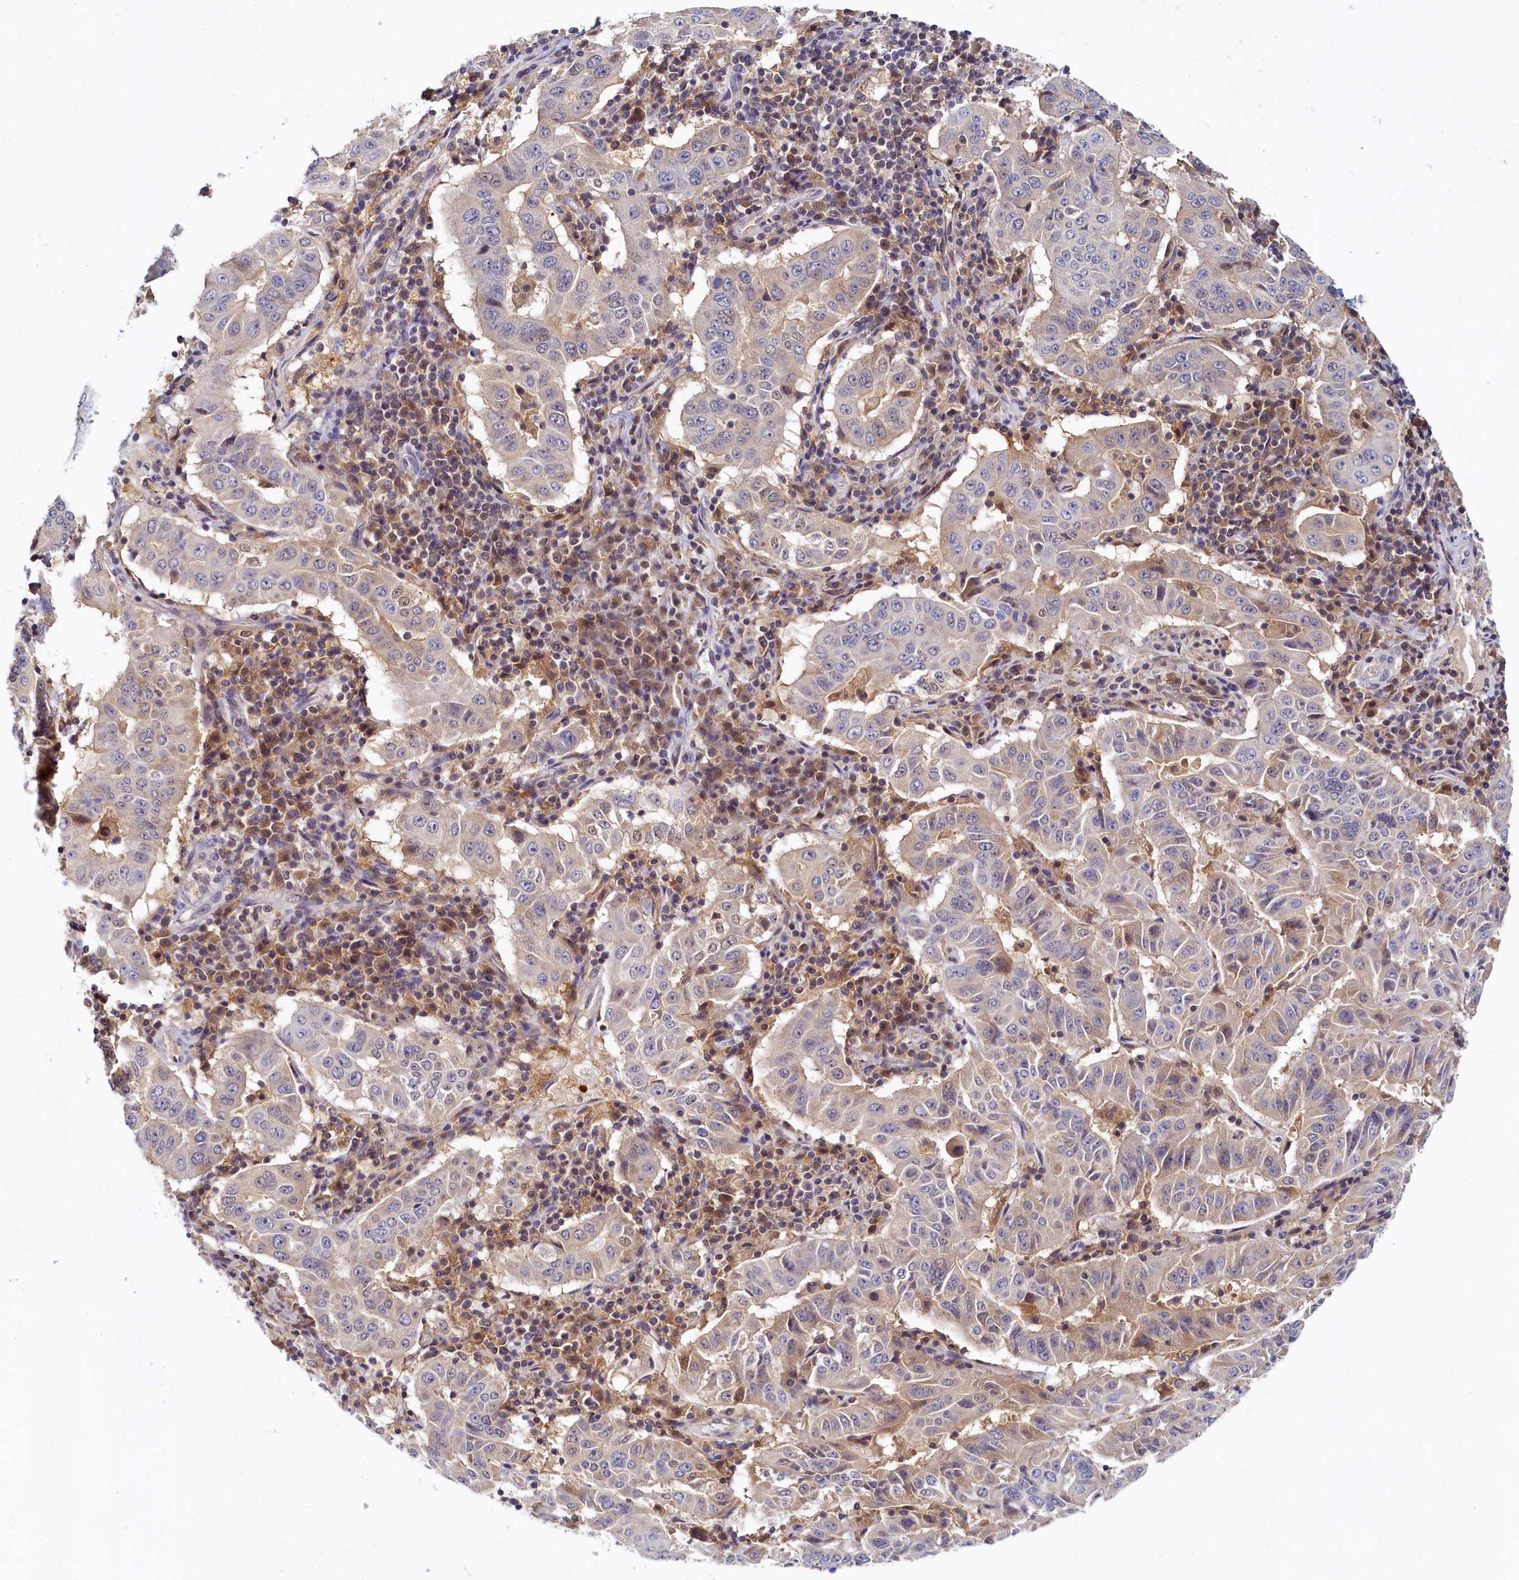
{"staining": {"intensity": "weak", "quantity": "<25%", "location": "cytoplasmic/membranous"}, "tissue": "pancreatic cancer", "cell_type": "Tumor cells", "image_type": "cancer", "snomed": [{"axis": "morphology", "description": "Adenocarcinoma, NOS"}, {"axis": "topography", "description": "Pancreas"}], "caption": "This is an immunohistochemistry photomicrograph of pancreatic cancer (adenocarcinoma). There is no staining in tumor cells.", "gene": "PAAF1", "patient": {"sex": "male", "age": 63}}